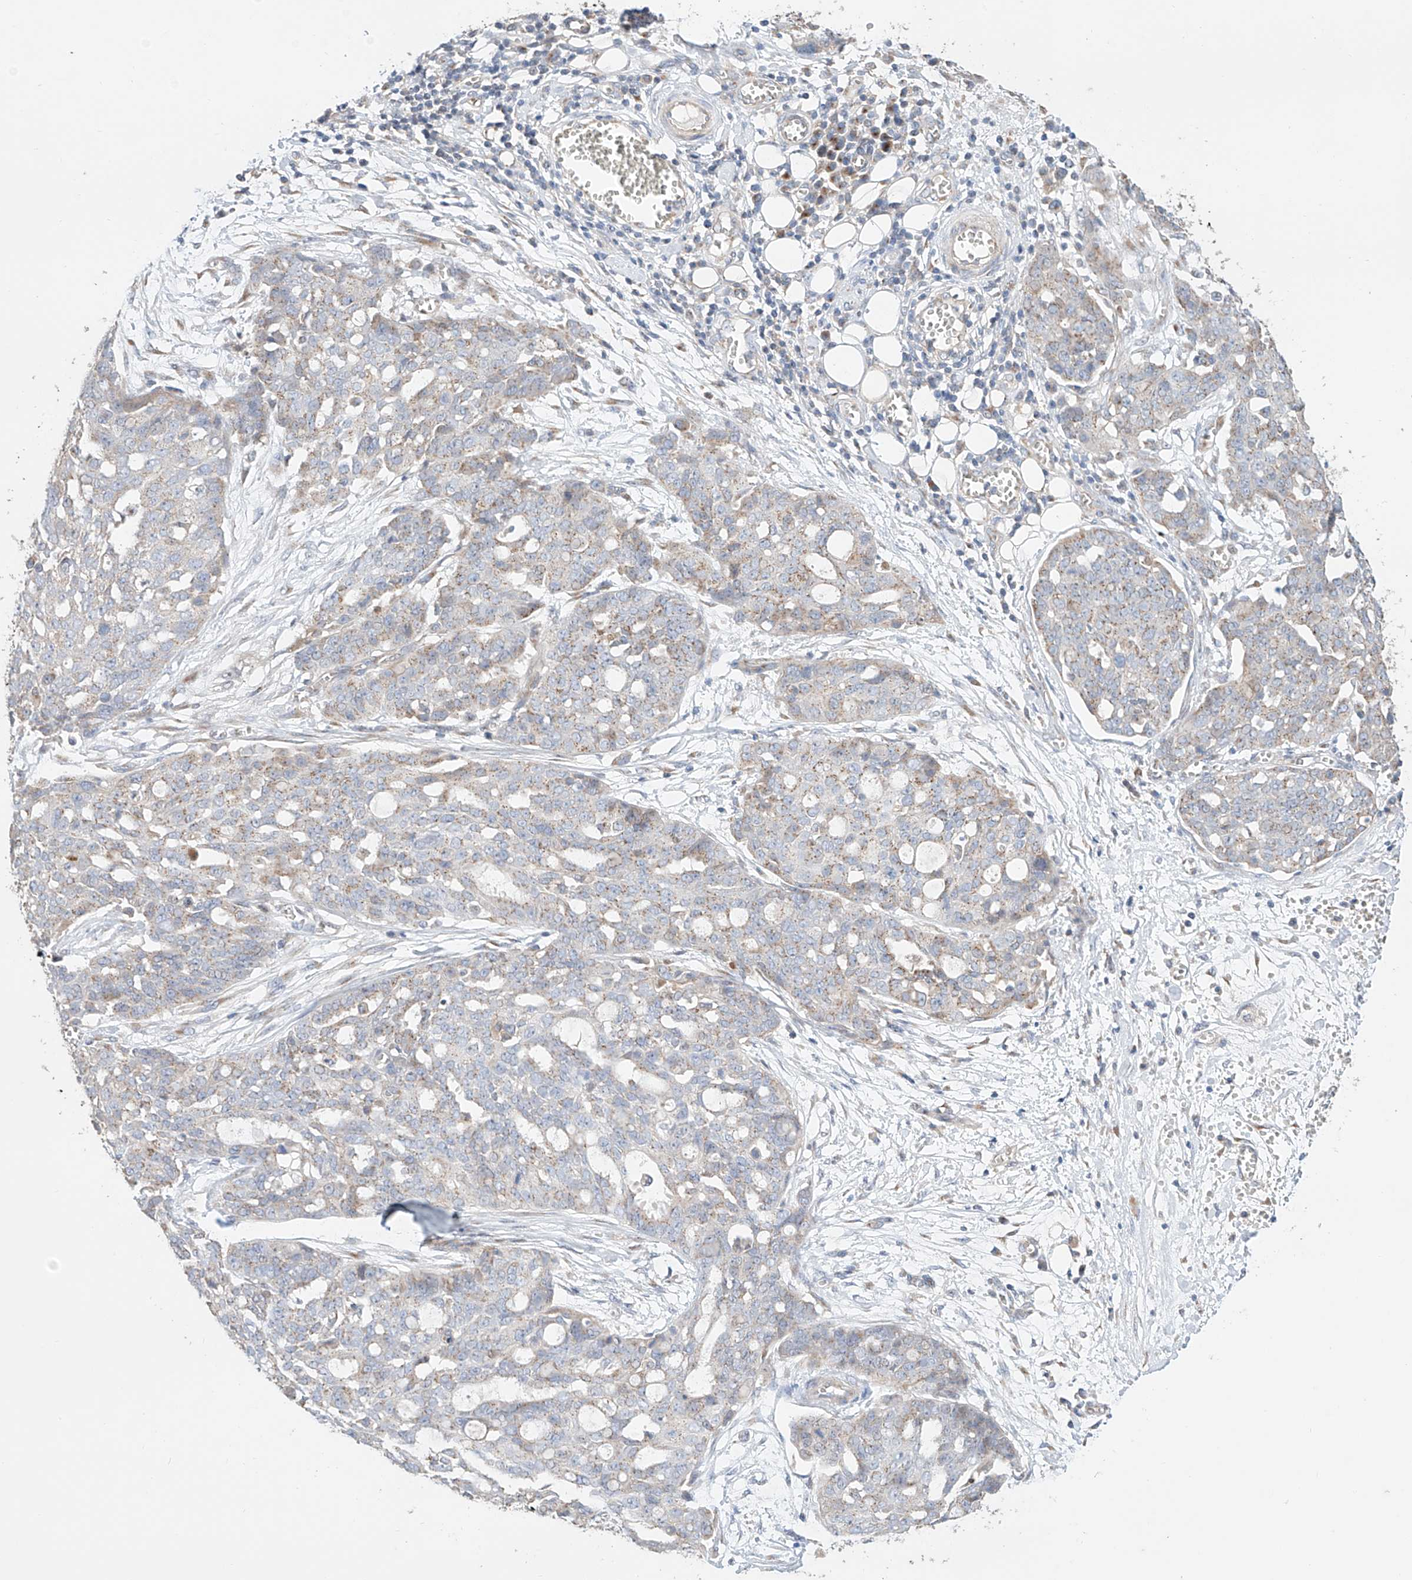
{"staining": {"intensity": "weak", "quantity": "25%-75%", "location": "cytoplasmic/membranous"}, "tissue": "ovarian cancer", "cell_type": "Tumor cells", "image_type": "cancer", "snomed": [{"axis": "morphology", "description": "Cystadenocarcinoma, serous, NOS"}, {"axis": "topography", "description": "Soft tissue"}, {"axis": "topography", "description": "Ovary"}], "caption": "Human serous cystadenocarcinoma (ovarian) stained with a protein marker displays weak staining in tumor cells.", "gene": "MOSPD1", "patient": {"sex": "female", "age": 57}}